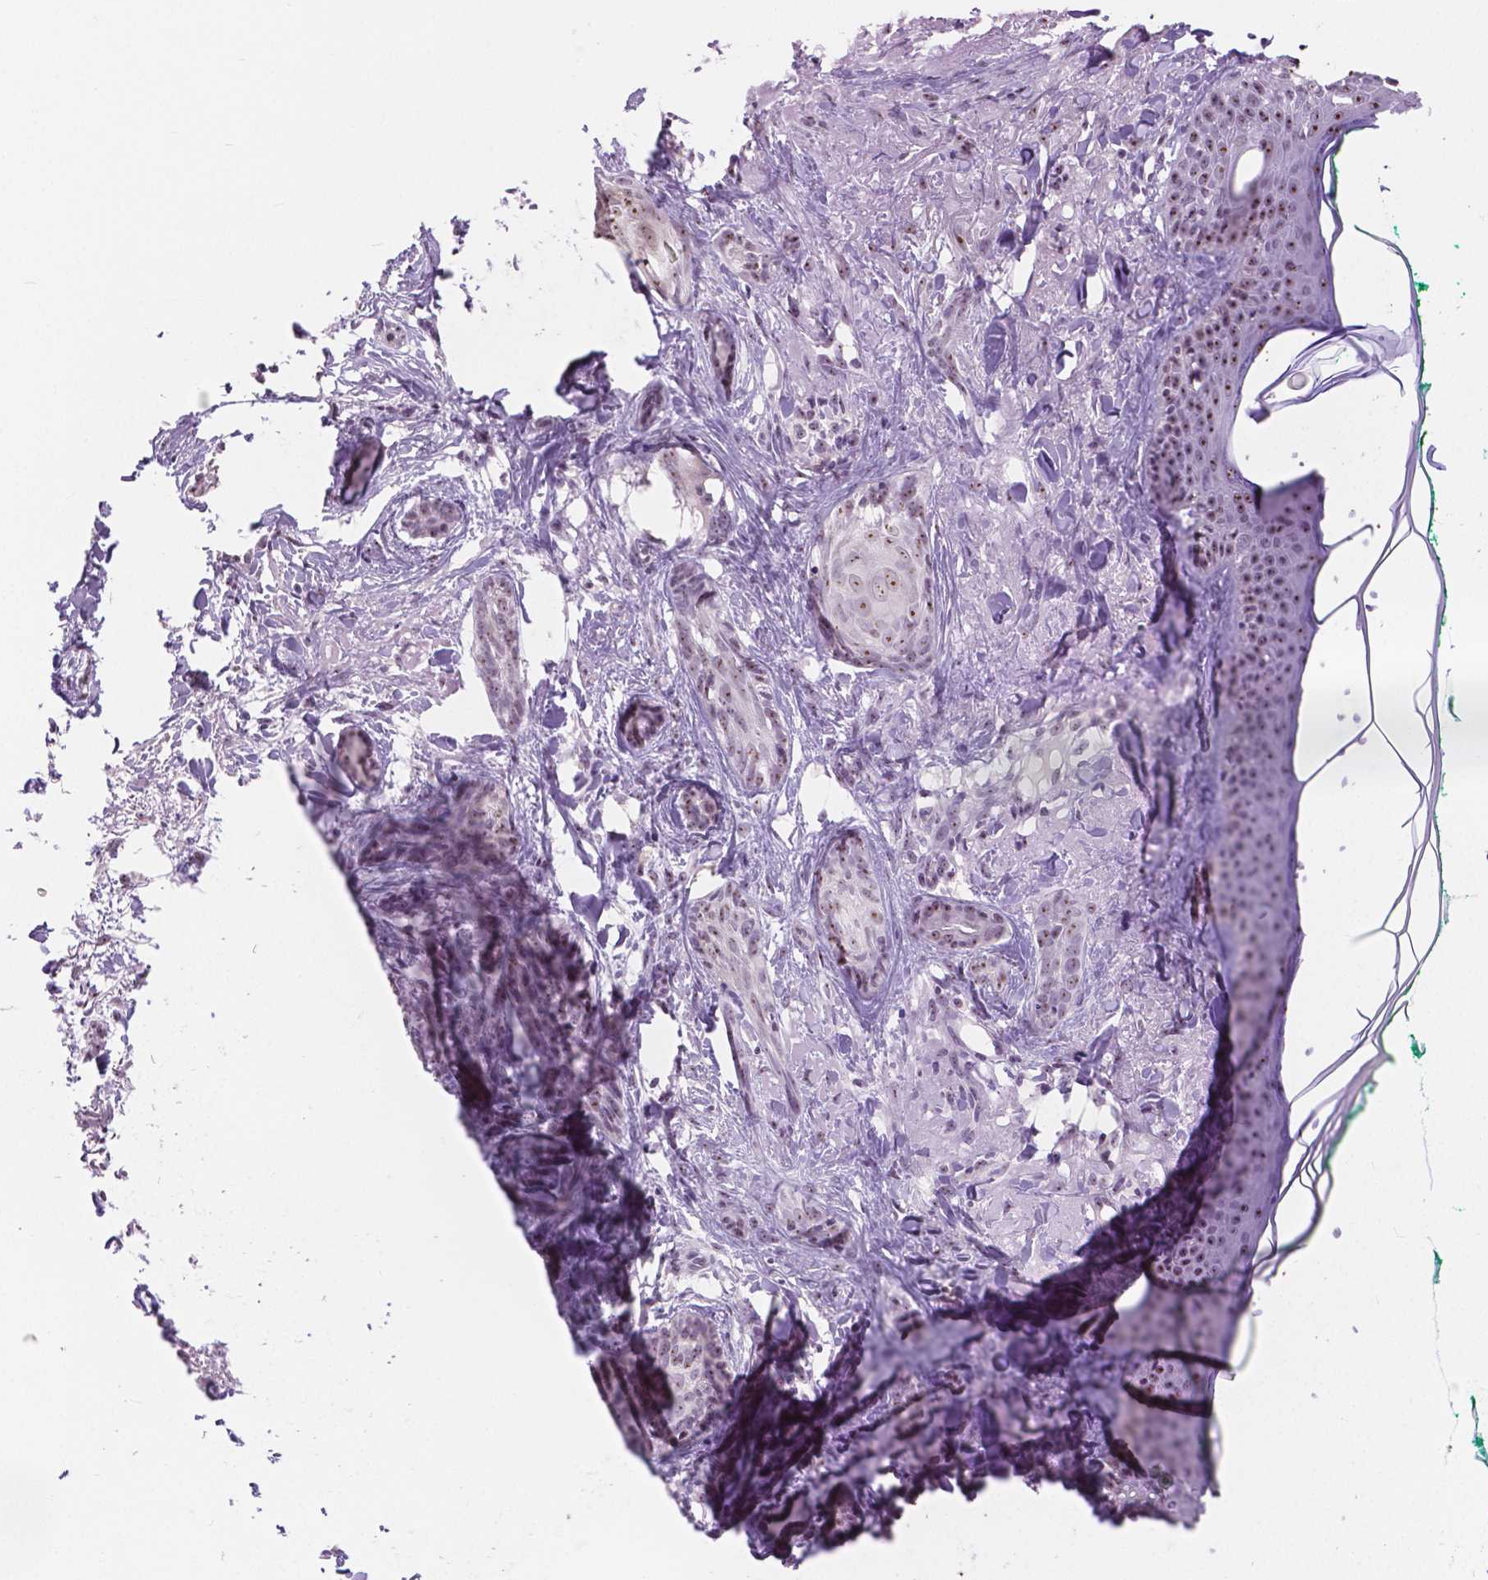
{"staining": {"intensity": "moderate", "quantity": ">75%", "location": "nuclear"}, "tissue": "skin cancer", "cell_type": "Tumor cells", "image_type": "cancer", "snomed": [{"axis": "morphology", "description": "Basal cell carcinoma"}, {"axis": "topography", "description": "Skin"}], "caption": "Skin basal cell carcinoma stained with immunohistochemistry reveals moderate nuclear expression in approximately >75% of tumor cells.", "gene": "NHP2", "patient": {"sex": "female", "age": 78}}